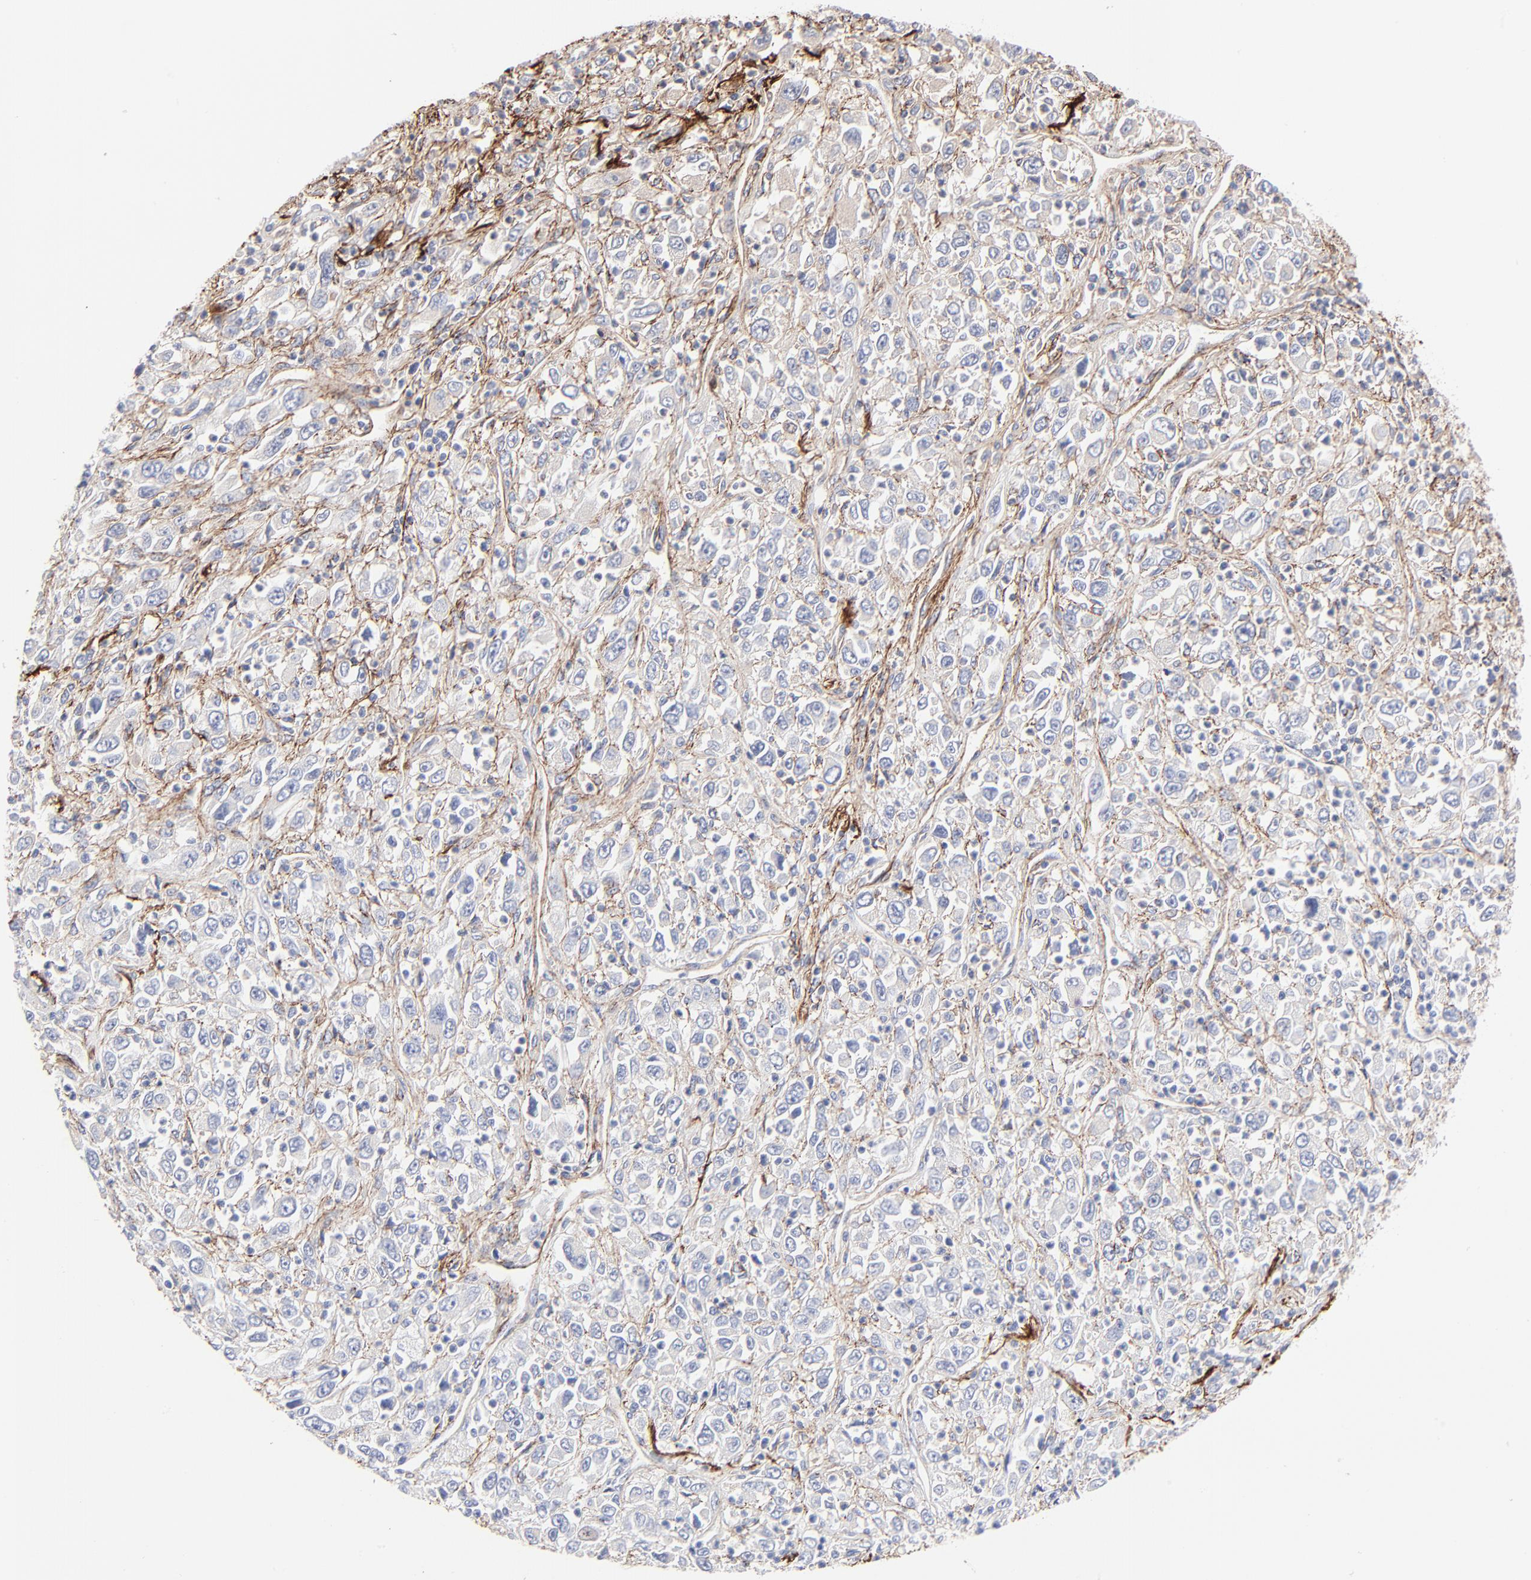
{"staining": {"intensity": "negative", "quantity": "none", "location": "none"}, "tissue": "melanoma", "cell_type": "Tumor cells", "image_type": "cancer", "snomed": [{"axis": "morphology", "description": "Malignant melanoma, Metastatic site"}, {"axis": "topography", "description": "Skin"}], "caption": "Tumor cells show no significant staining in melanoma. (DAB (3,3'-diaminobenzidine) immunohistochemistry visualized using brightfield microscopy, high magnification).", "gene": "FBLN2", "patient": {"sex": "female", "age": 56}}